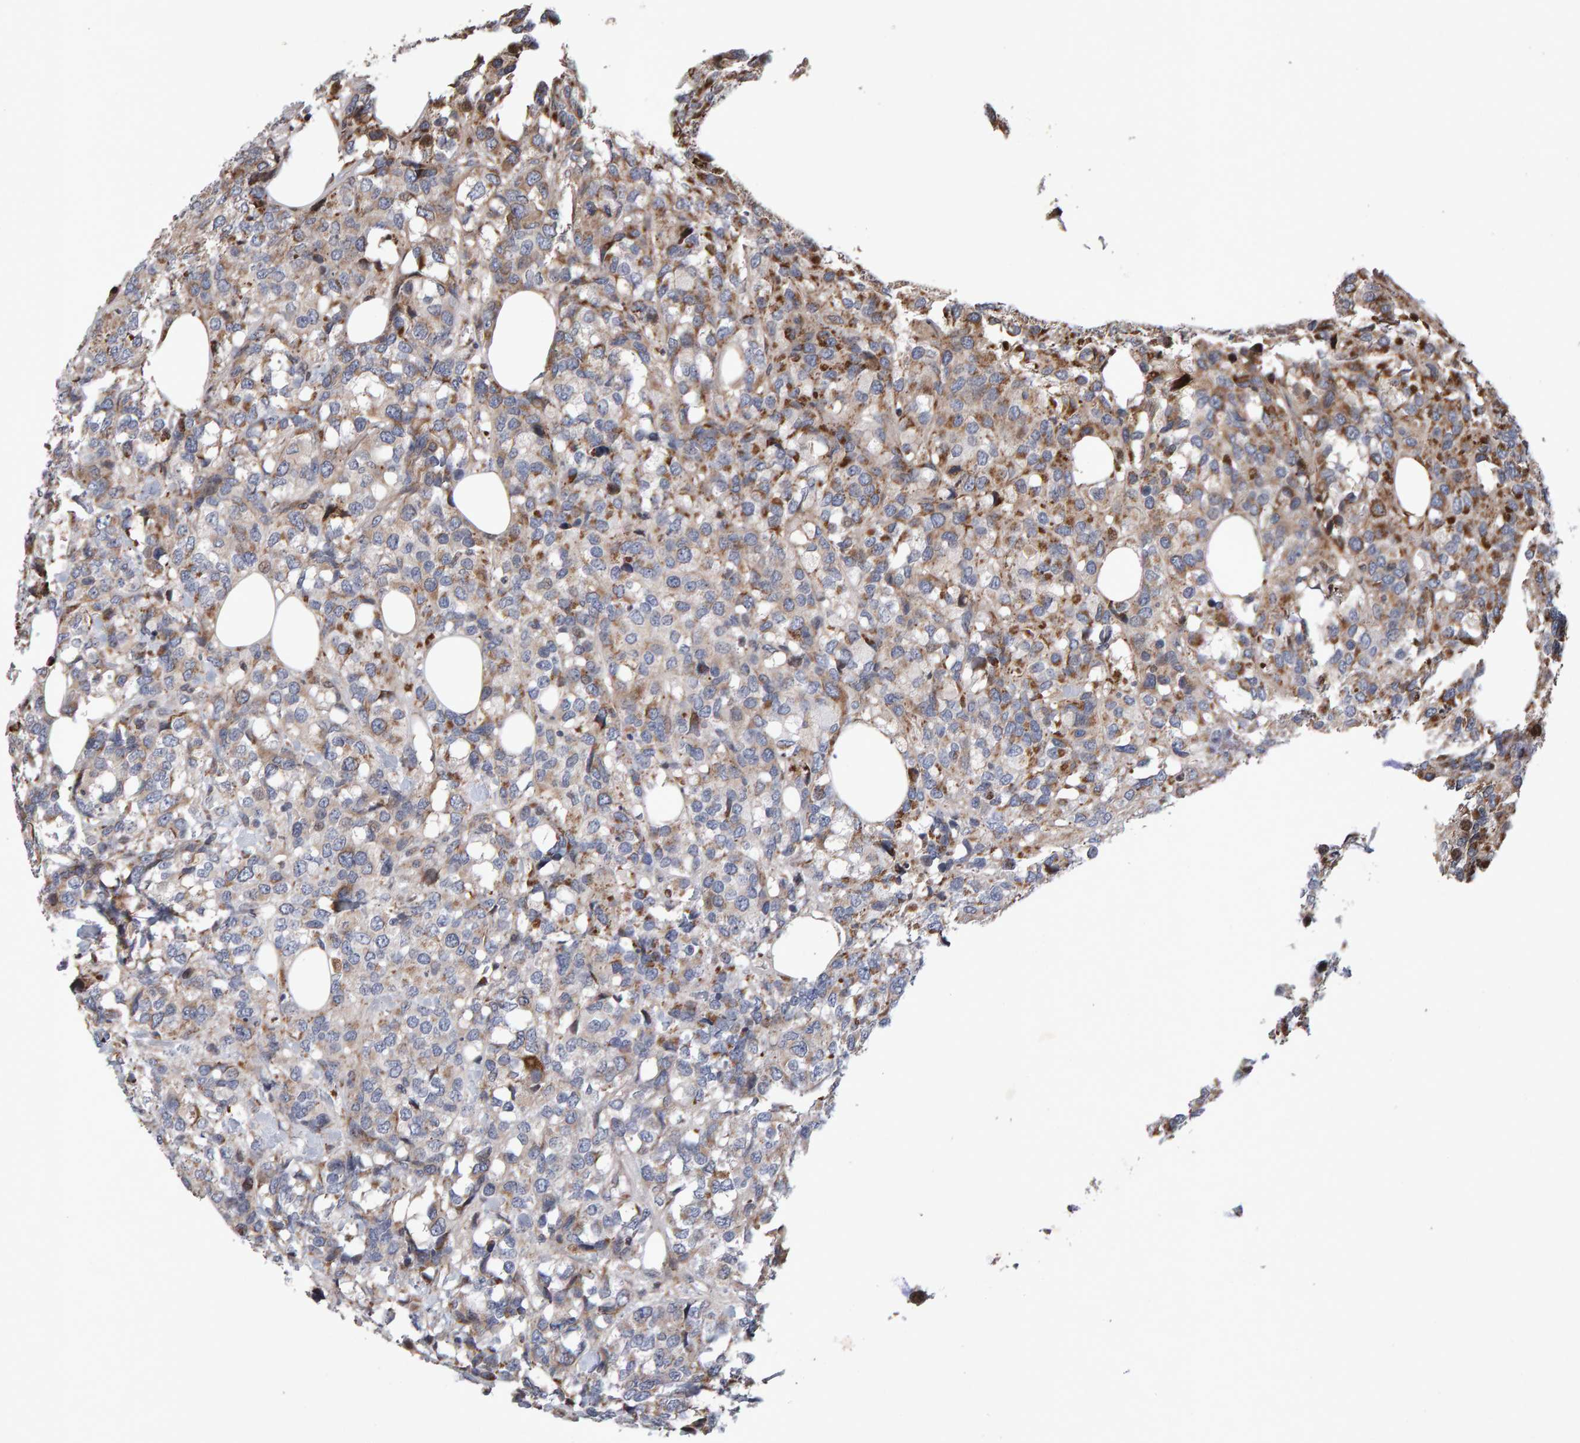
{"staining": {"intensity": "moderate", "quantity": "<25%", "location": "cytoplasmic/membranous"}, "tissue": "breast cancer", "cell_type": "Tumor cells", "image_type": "cancer", "snomed": [{"axis": "morphology", "description": "Lobular carcinoma"}, {"axis": "topography", "description": "Breast"}], "caption": "Protein staining by immunohistochemistry (IHC) exhibits moderate cytoplasmic/membranous positivity in about <25% of tumor cells in breast cancer.", "gene": "PECR", "patient": {"sex": "female", "age": 59}}